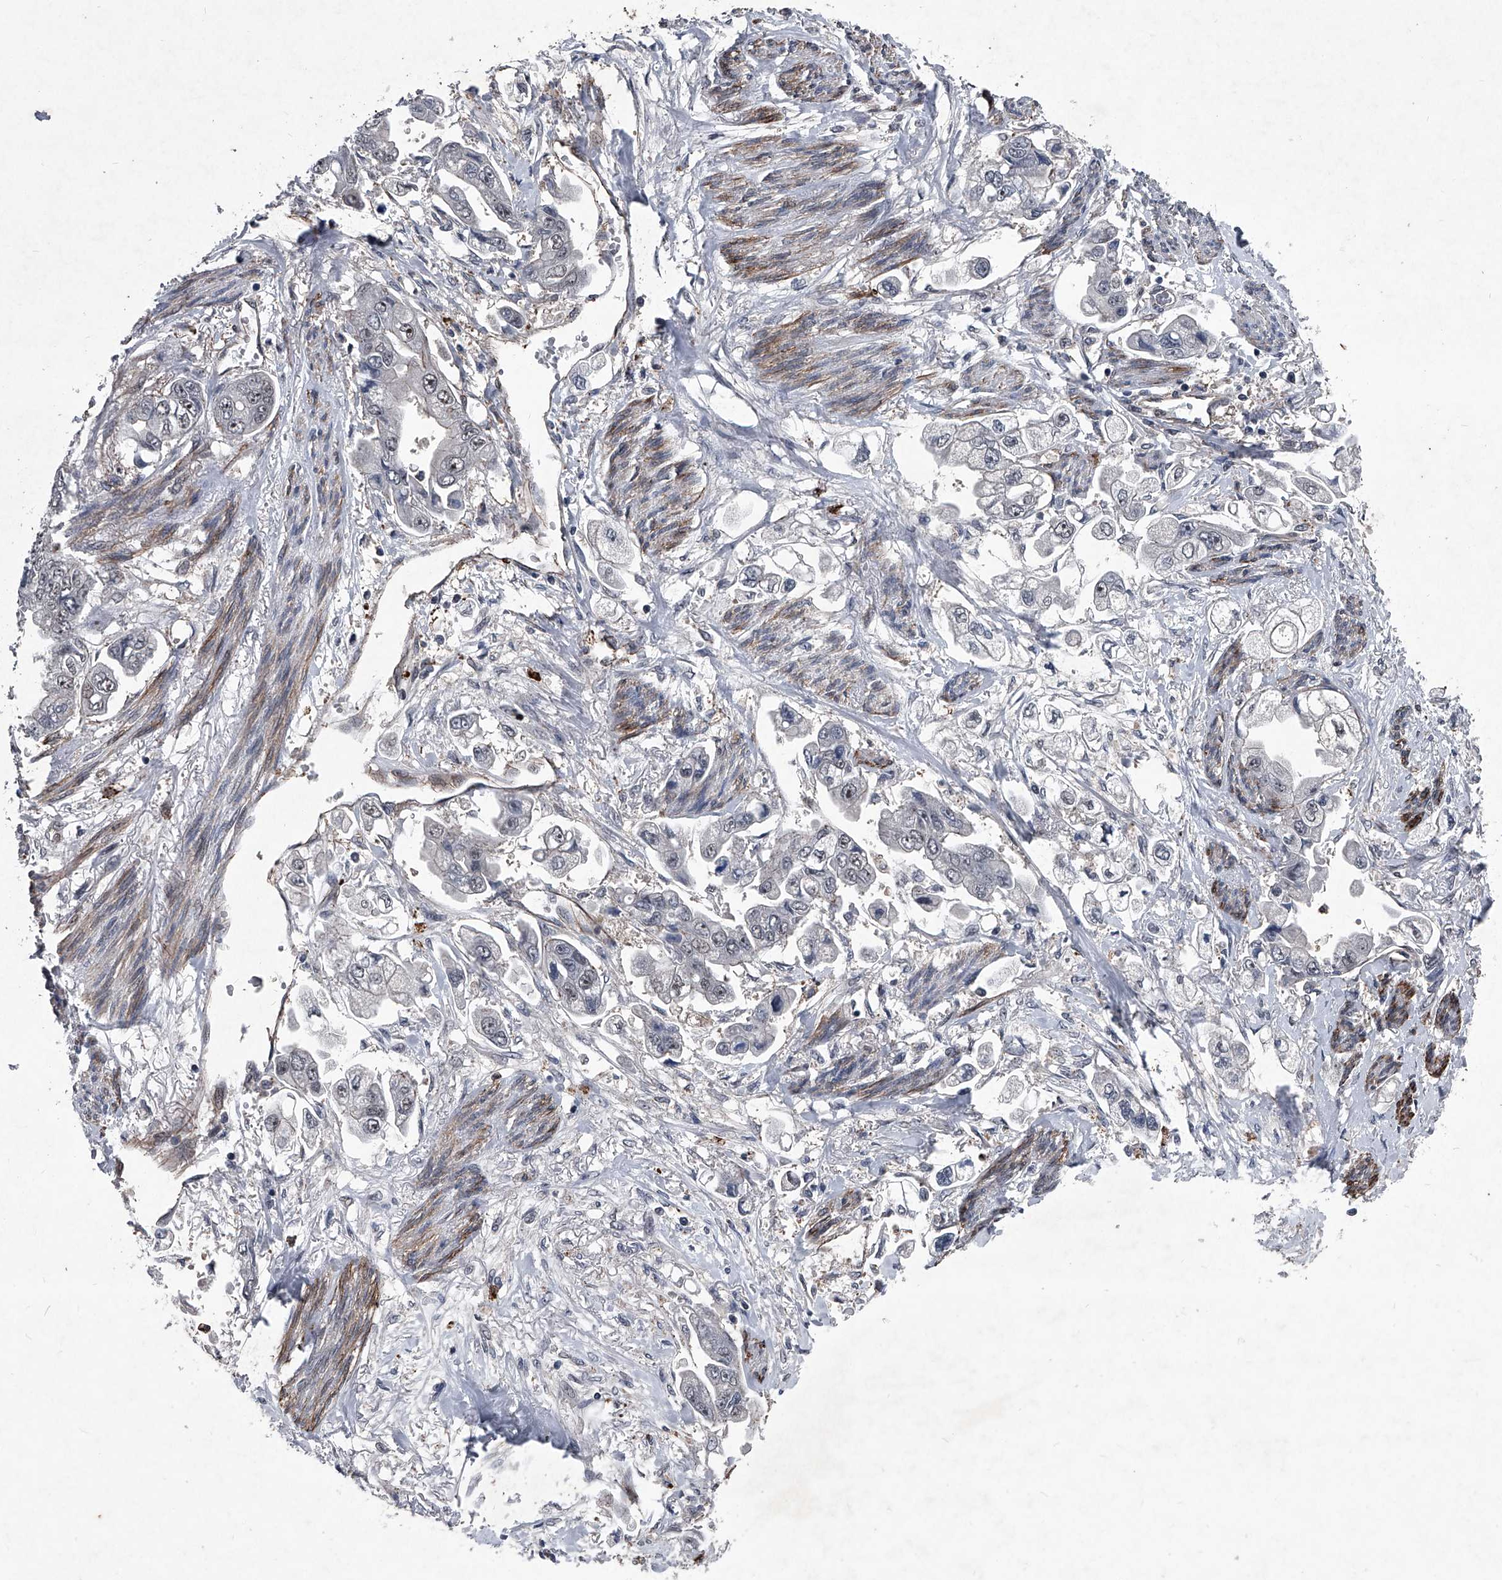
{"staining": {"intensity": "negative", "quantity": "none", "location": "none"}, "tissue": "stomach cancer", "cell_type": "Tumor cells", "image_type": "cancer", "snomed": [{"axis": "morphology", "description": "Adenocarcinoma, NOS"}, {"axis": "topography", "description": "Stomach"}], "caption": "Immunohistochemical staining of human stomach cancer (adenocarcinoma) shows no significant positivity in tumor cells. The staining was performed using DAB to visualize the protein expression in brown, while the nuclei were stained in blue with hematoxylin (Magnification: 20x).", "gene": "MAPKAP1", "patient": {"sex": "male", "age": 62}}